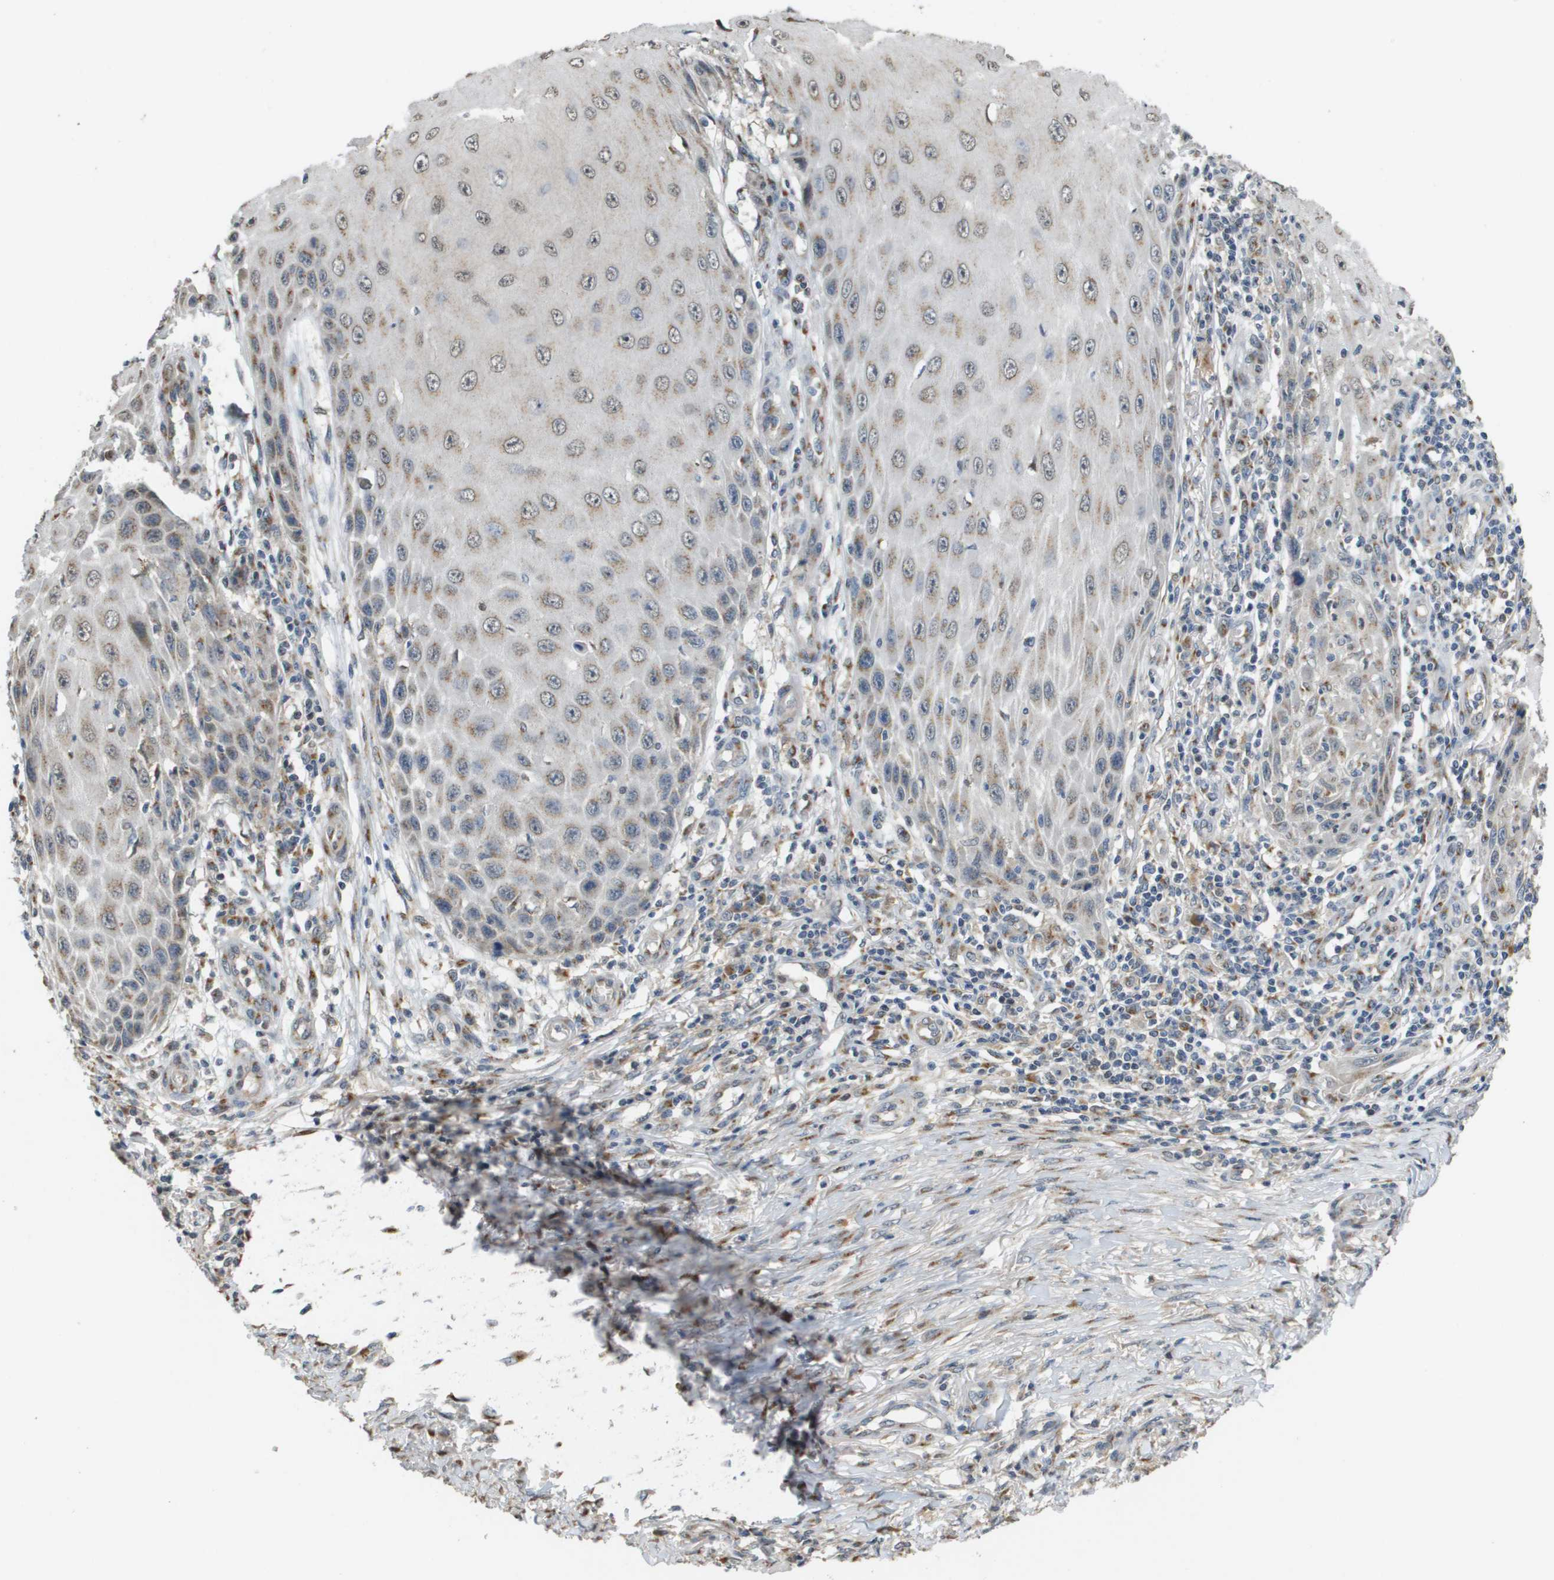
{"staining": {"intensity": "weak", "quantity": ">75%", "location": "cytoplasmic/membranous"}, "tissue": "skin cancer", "cell_type": "Tumor cells", "image_type": "cancer", "snomed": [{"axis": "morphology", "description": "Squamous cell carcinoma, NOS"}, {"axis": "topography", "description": "Skin"}], "caption": "Skin cancer (squamous cell carcinoma) was stained to show a protein in brown. There is low levels of weak cytoplasmic/membranous expression in about >75% of tumor cells.", "gene": "PCK1", "patient": {"sex": "female", "age": 73}}